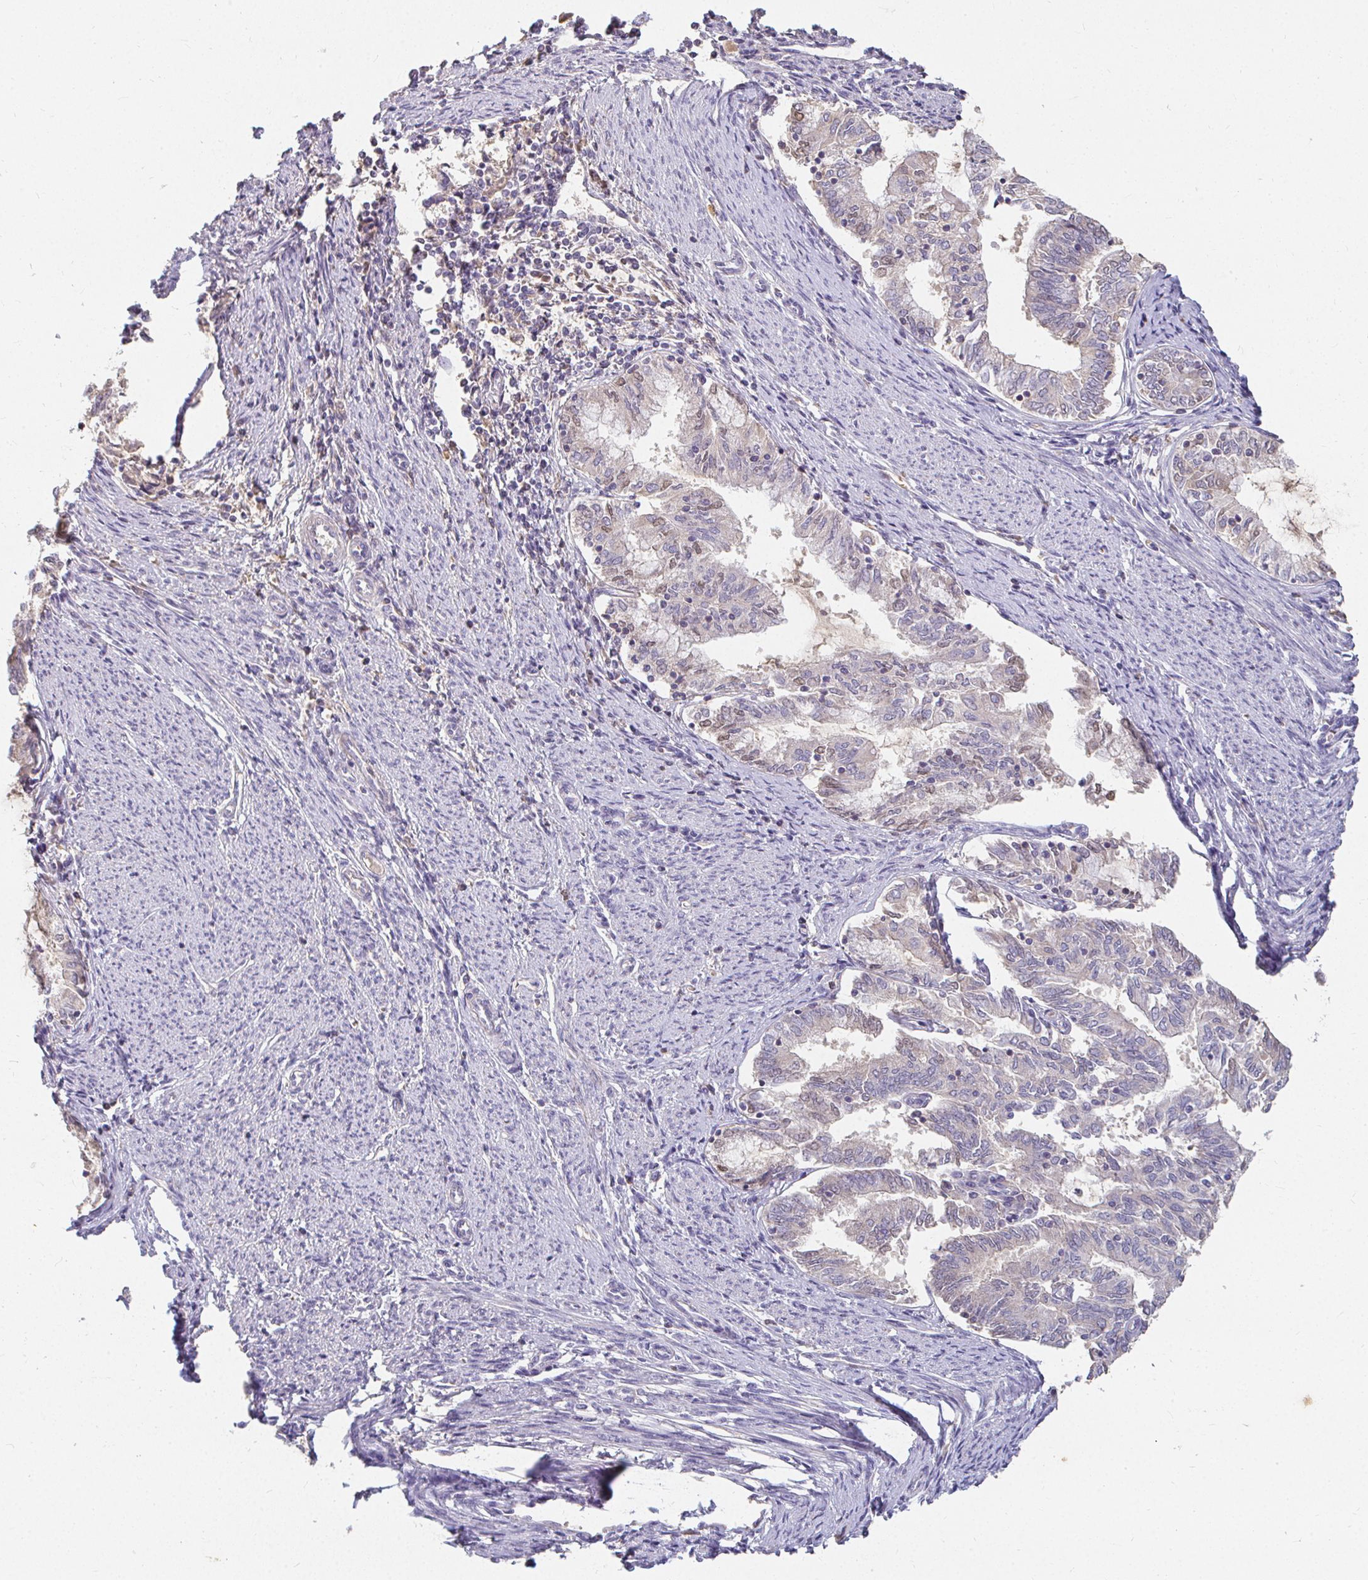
{"staining": {"intensity": "negative", "quantity": "none", "location": "none"}, "tissue": "endometrial cancer", "cell_type": "Tumor cells", "image_type": "cancer", "snomed": [{"axis": "morphology", "description": "Adenocarcinoma, NOS"}, {"axis": "topography", "description": "Endometrium"}], "caption": "Endometrial adenocarcinoma was stained to show a protein in brown. There is no significant staining in tumor cells. (DAB (3,3'-diaminobenzidine) immunohistochemistry visualized using brightfield microscopy, high magnification).", "gene": "LOXL4", "patient": {"sex": "female", "age": 79}}